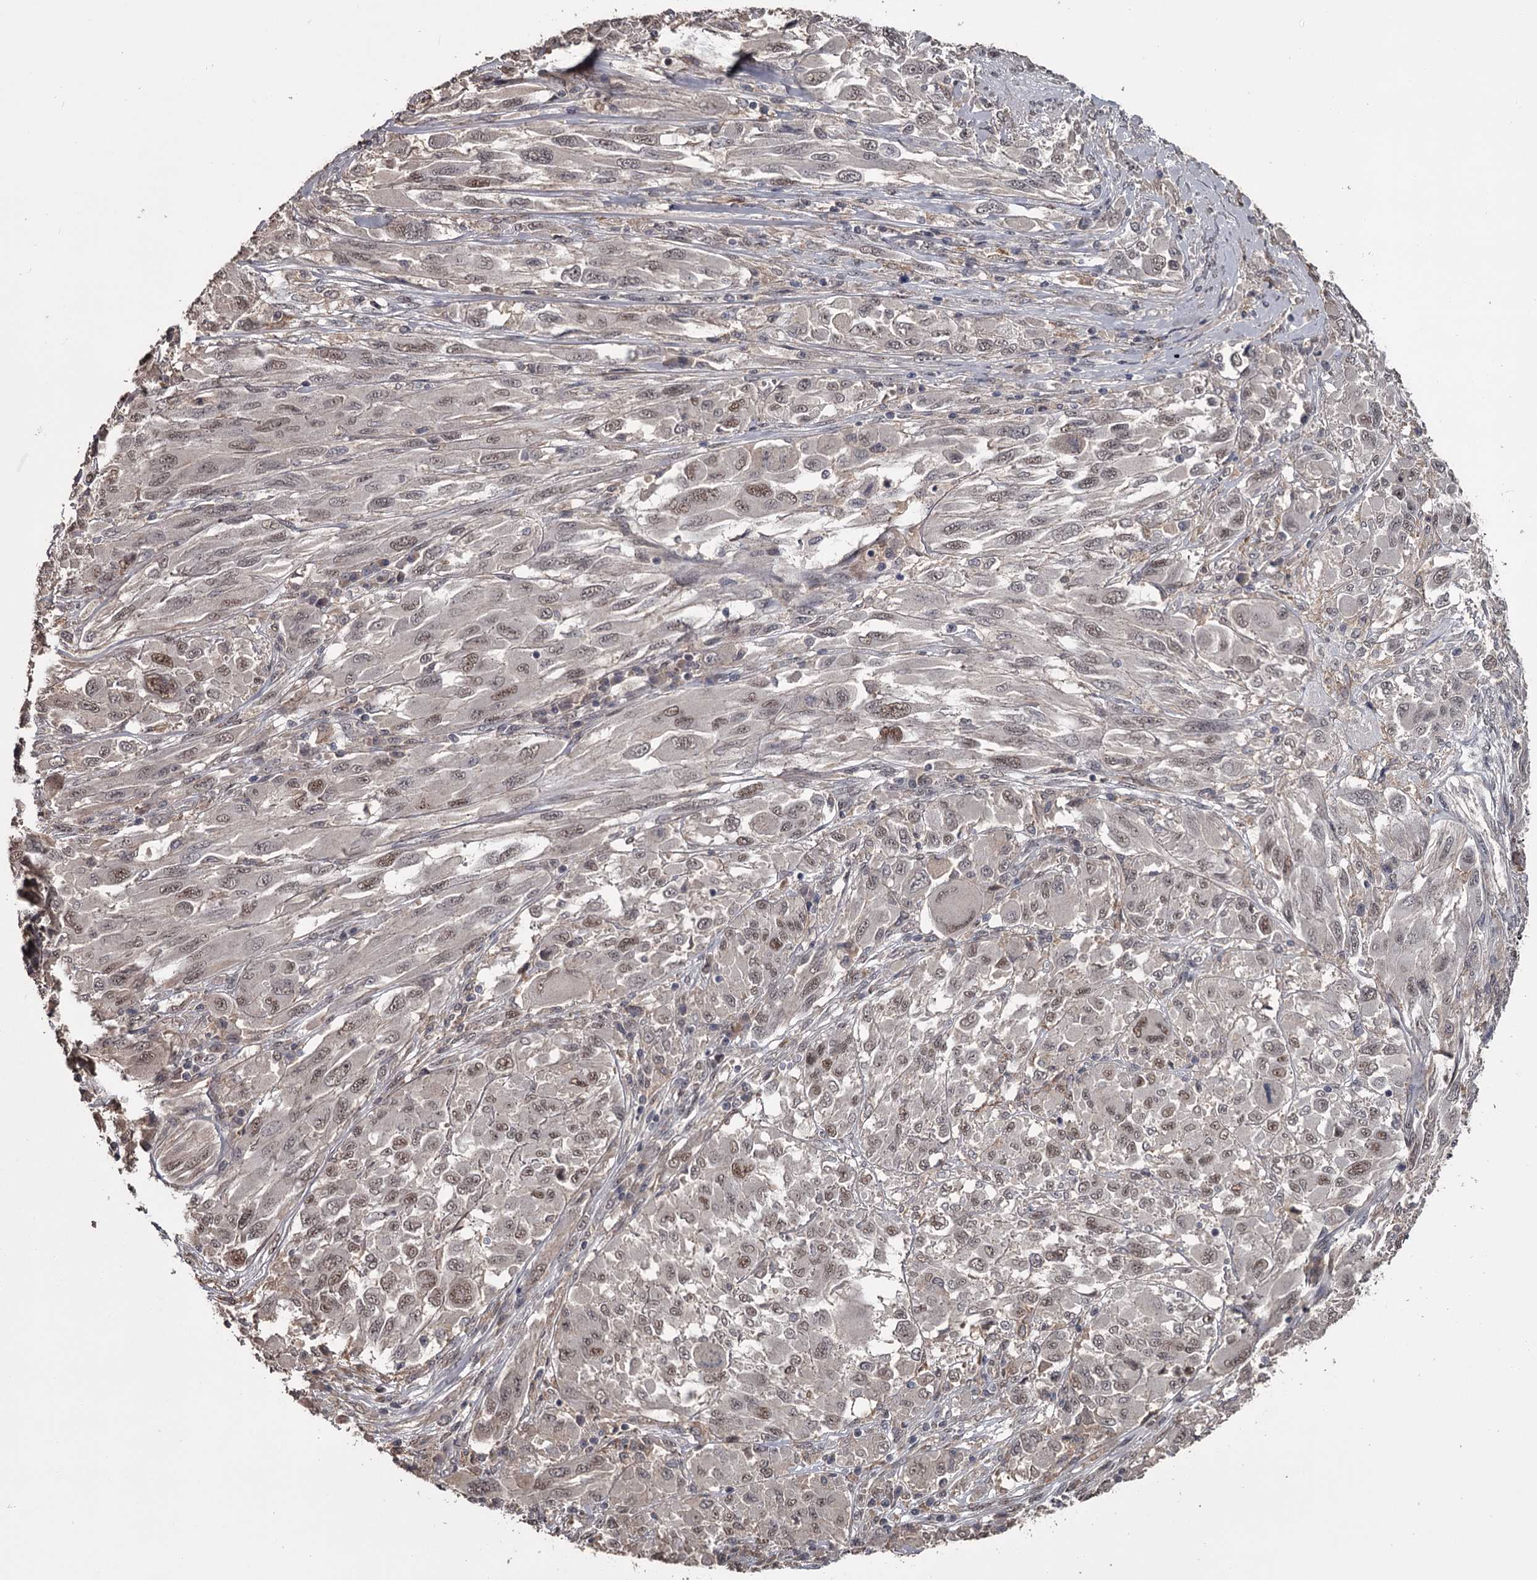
{"staining": {"intensity": "moderate", "quantity": "25%-75%", "location": "nuclear"}, "tissue": "melanoma", "cell_type": "Tumor cells", "image_type": "cancer", "snomed": [{"axis": "morphology", "description": "Malignant melanoma, NOS"}, {"axis": "topography", "description": "Skin"}], "caption": "High-magnification brightfield microscopy of malignant melanoma stained with DAB (3,3'-diaminobenzidine) (brown) and counterstained with hematoxylin (blue). tumor cells exhibit moderate nuclear positivity is appreciated in about25%-75% of cells. (Stains: DAB (3,3'-diaminobenzidine) in brown, nuclei in blue, Microscopy: brightfield microscopy at high magnification).", "gene": "PRPF40B", "patient": {"sex": "female", "age": 91}}